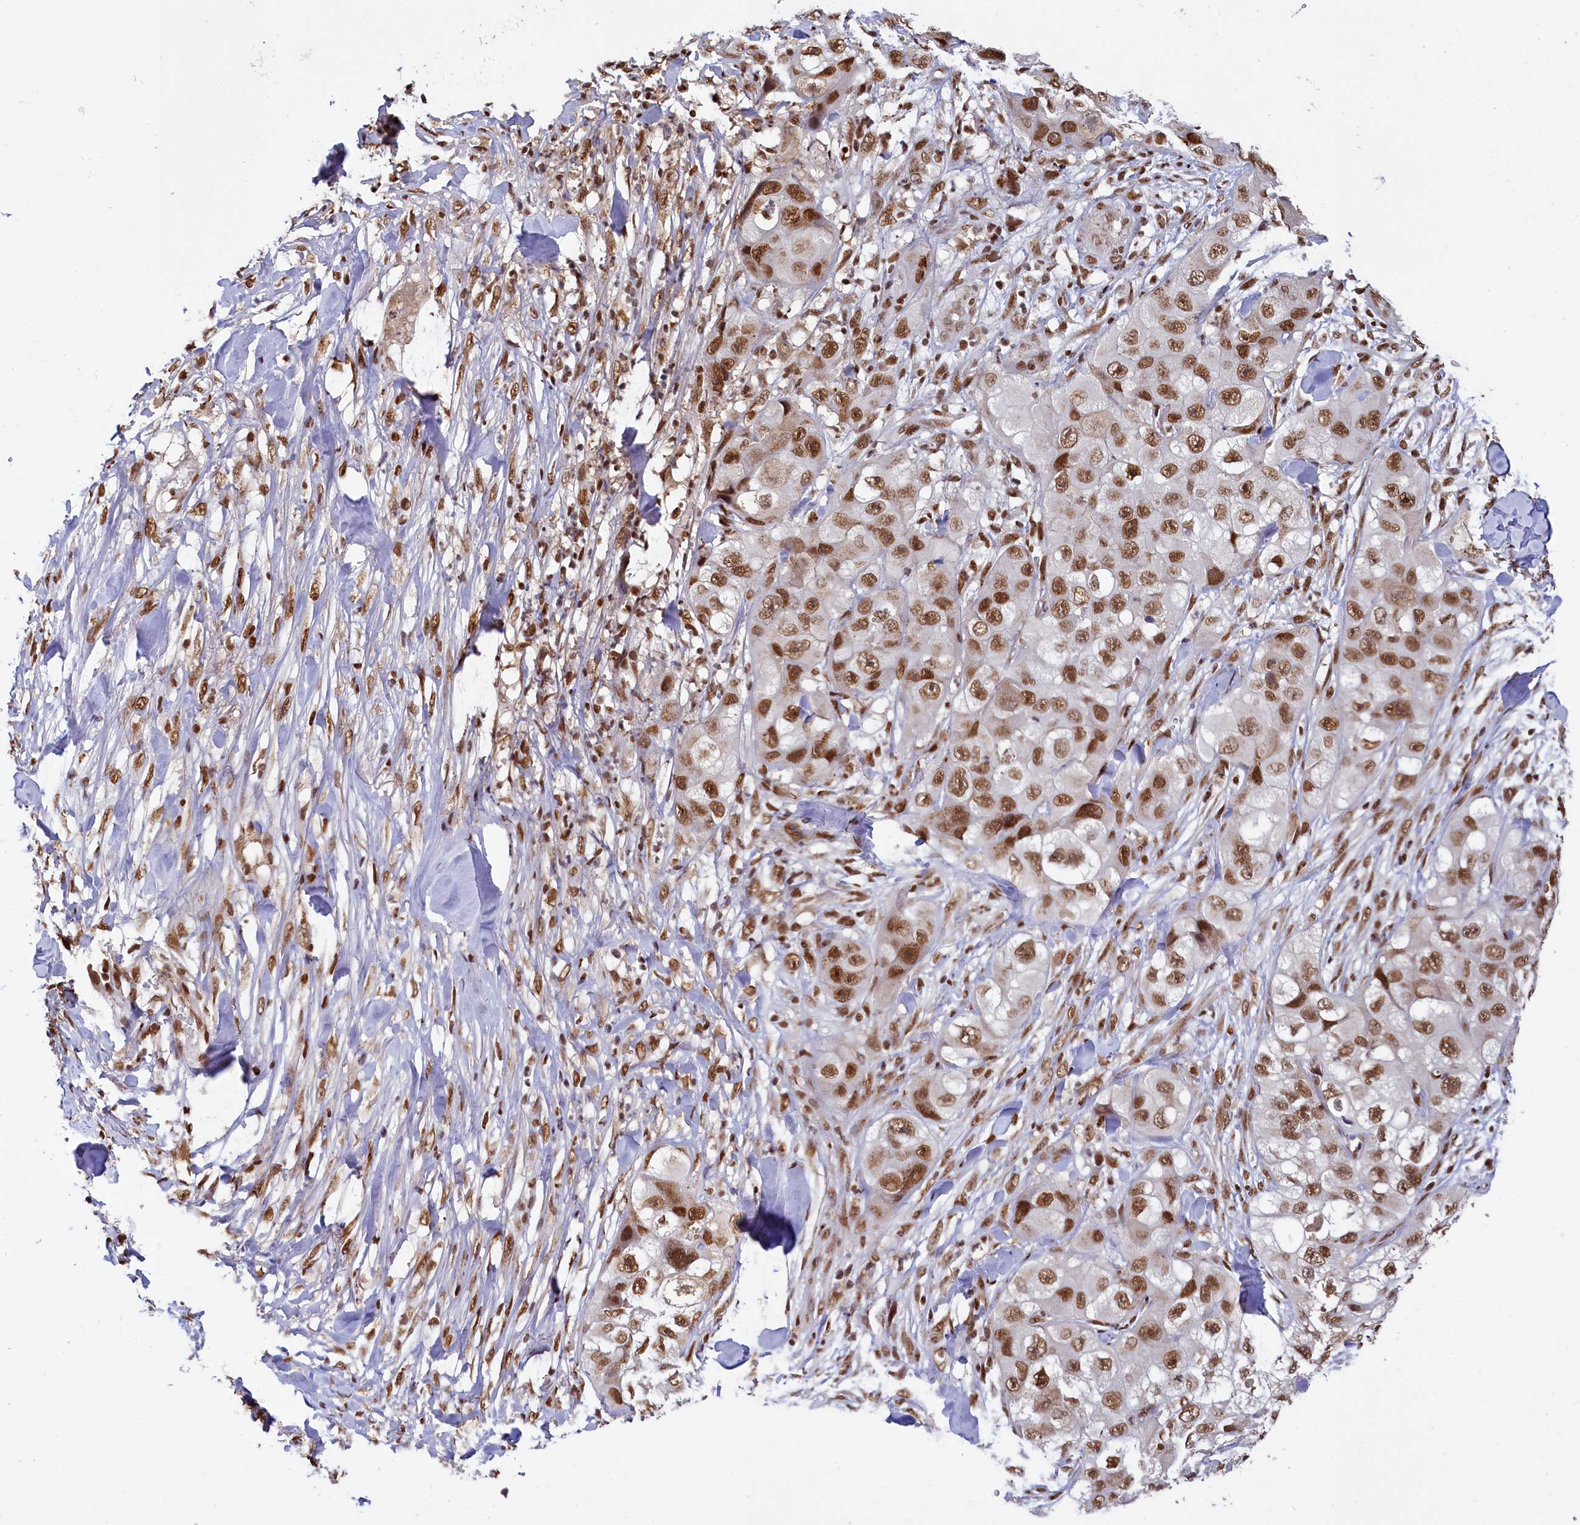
{"staining": {"intensity": "moderate", "quantity": ">75%", "location": "nuclear"}, "tissue": "skin cancer", "cell_type": "Tumor cells", "image_type": "cancer", "snomed": [{"axis": "morphology", "description": "Squamous cell carcinoma, NOS"}, {"axis": "topography", "description": "Skin"}, {"axis": "topography", "description": "Subcutis"}], "caption": "This micrograph demonstrates IHC staining of skin cancer (squamous cell carcinoma), with medium moderate nuclear positivity in approximately >75% of tumor cells.", "gene": "PPHLN1", "patient": {"sex": "male", "age": 73}}